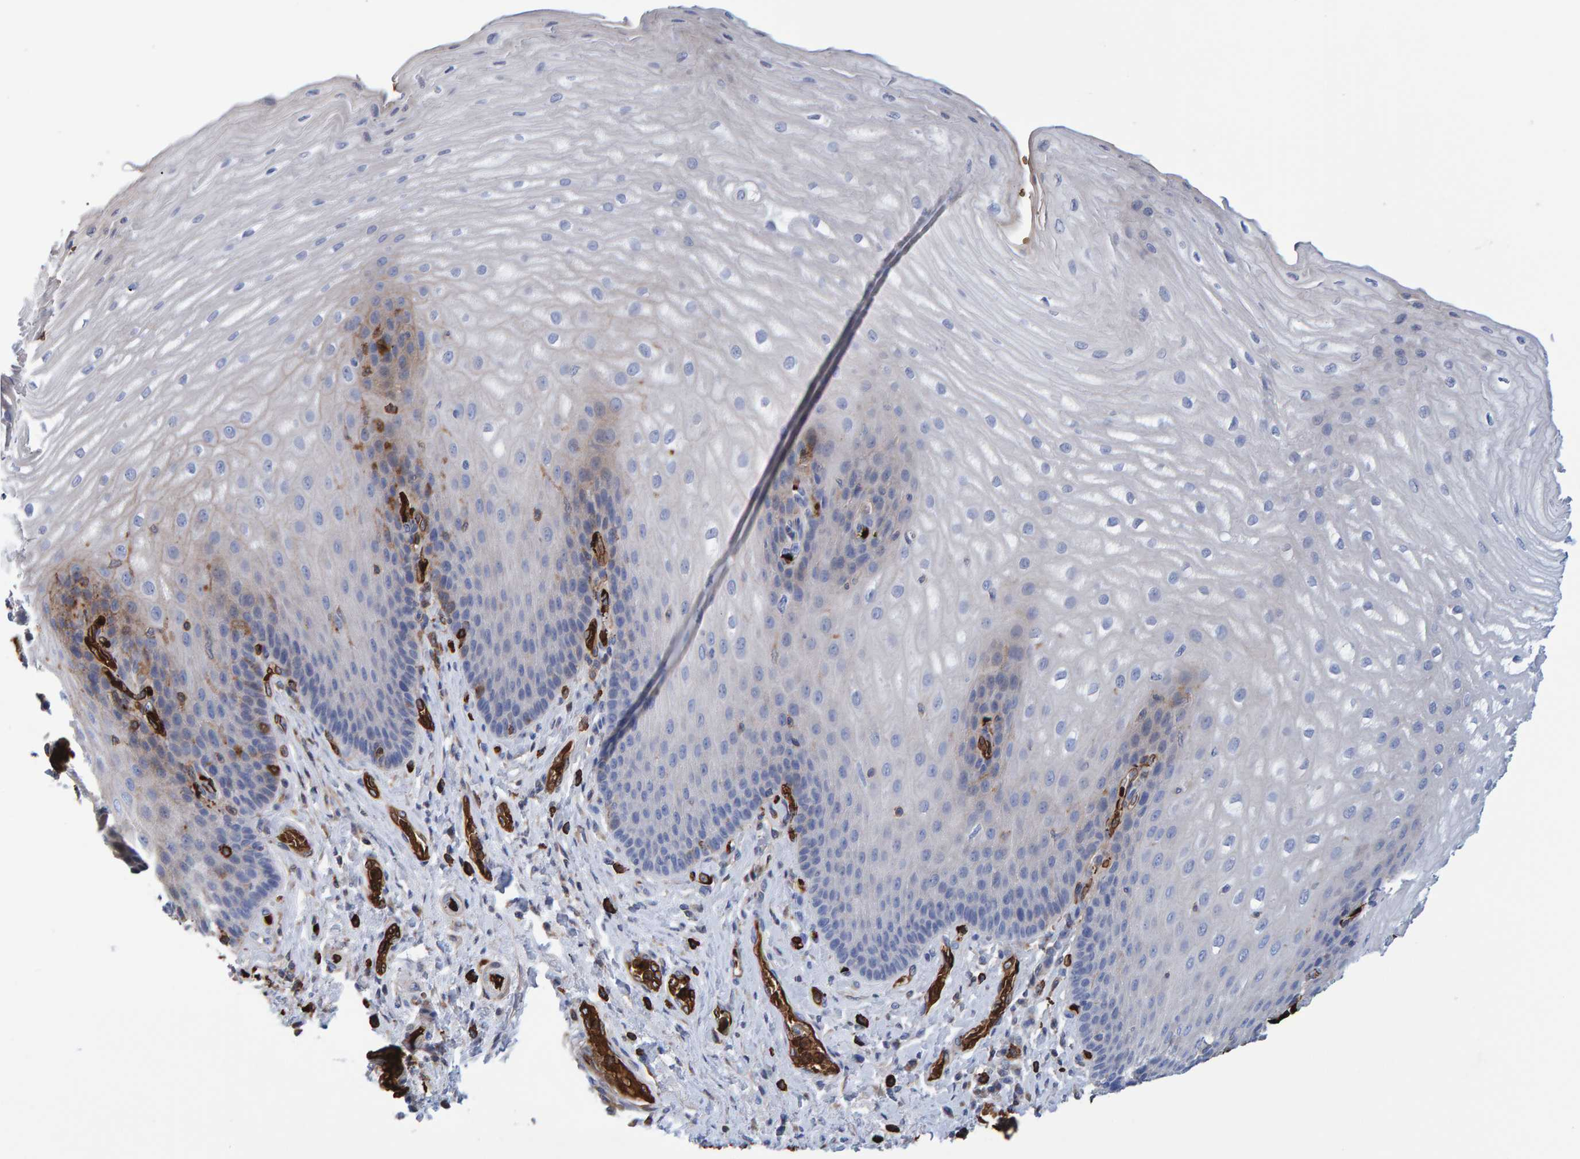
{"staining": {"intensity": "negative", "quantity": "none", "location": "none"}, "tissue": "esophagus", "cell_type": "Squamous epithelial cells", "image_type": "normal", "snomed": [{"axis": "morphology", "description": "Normal tissue, NOS"}, {"axis": "topography", "description": "Esophagus"}], "caption": "IHC histopathology image of benign esophagus: human esophagus stained with DAB exhibits no significant protein staining in squamous epithelial cells.", "gene": "VPS9D1", "patient": {"sex": "male", "age": 54}}